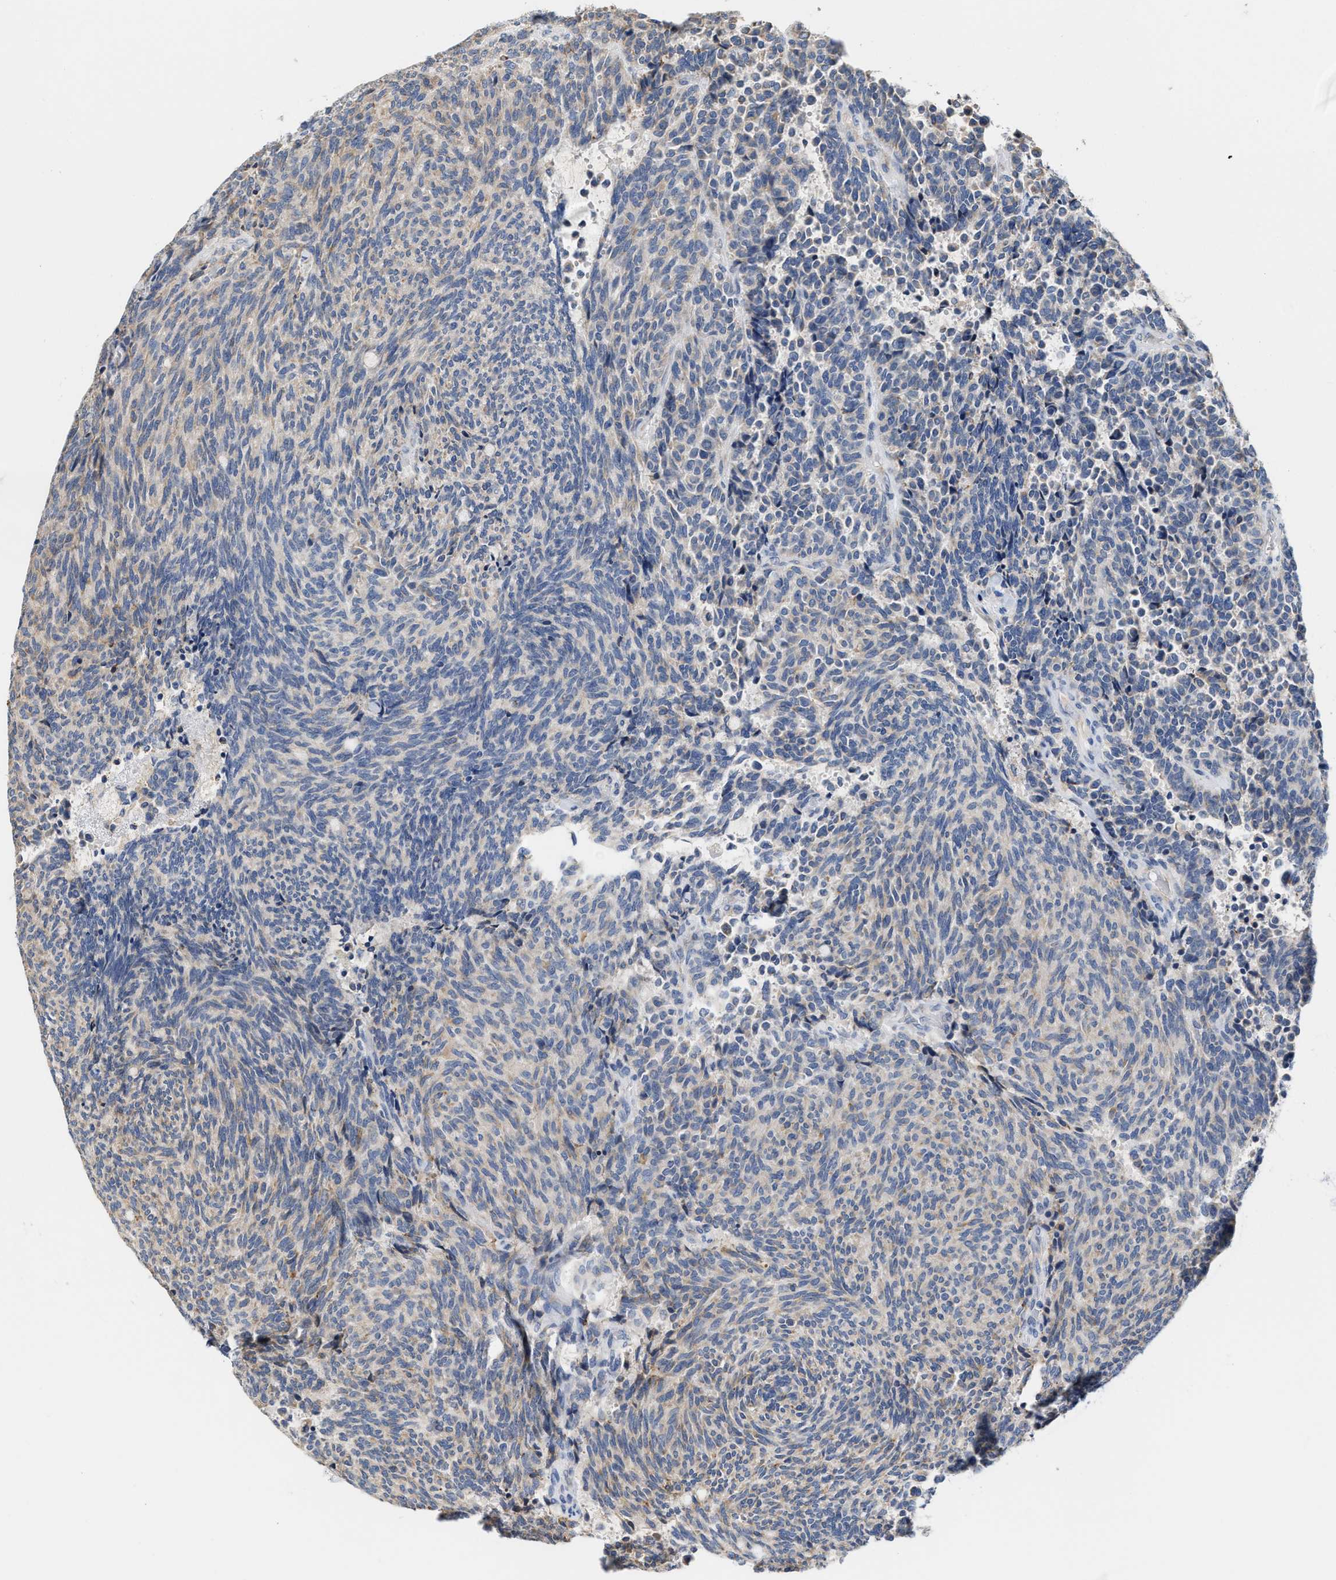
{"staining": {"intensity": "weak", "quantity": "<25%", "location": "cytoplasmic/membranous"}, "tissue": "carcinoid", "cell_type": "Tumor cells", "image_type": "cancer", "snomed": [{"axis": "morphology", "description": "Carcinoid, malignant, NOS"}, {"axis": "topography", "description": "Pancreas"}], "caption": "Immunohistochemistry photomicrograph of neoplastic tissue: malignant carcinoid stained with DAB demonstrates no significant protein positivity in tumor cells.", "gene": "RYR2", "patient": {"sex": "female", "age": 54}}